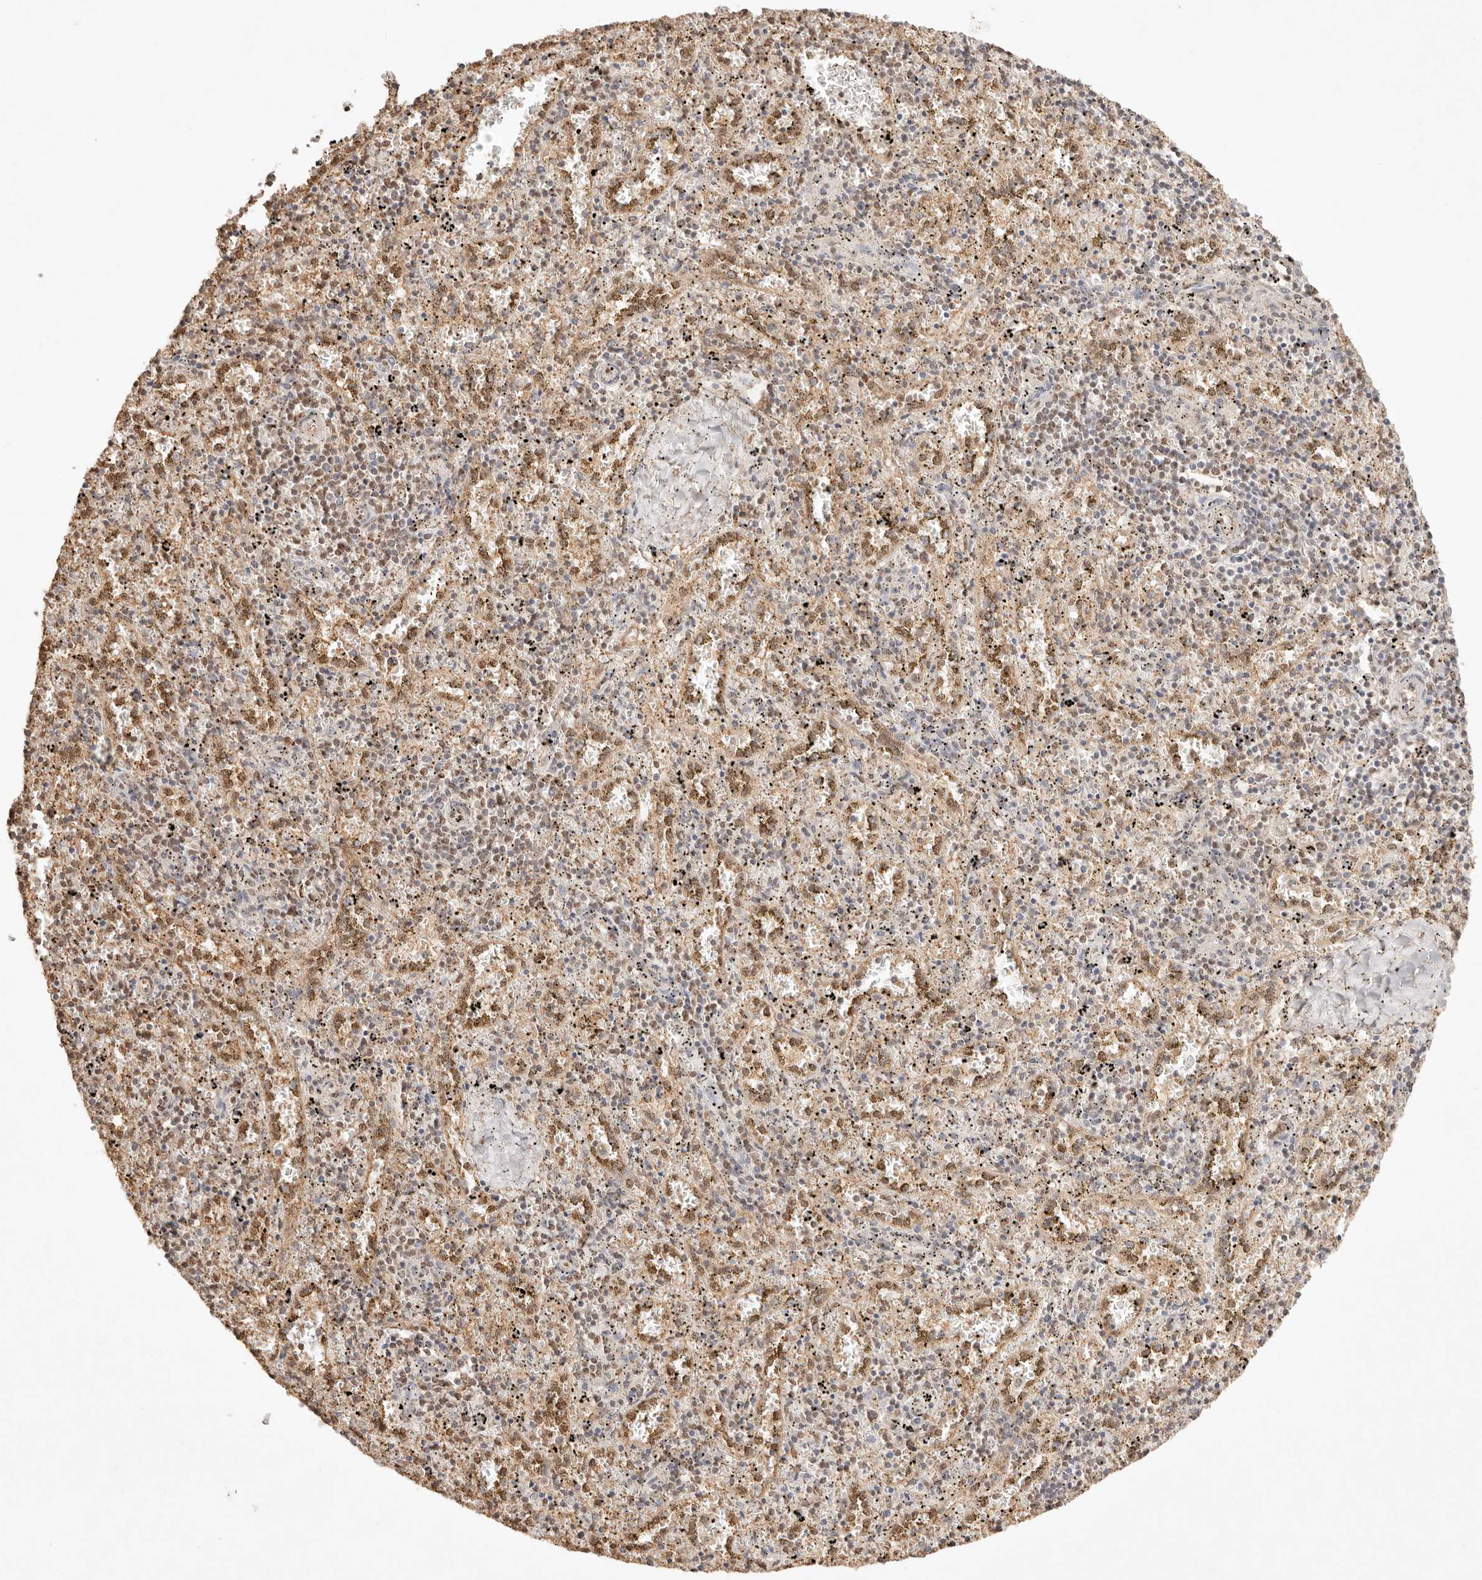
{"staining": {"intensity": "moderate", "quantity": "<25%", "location": "cytoplasmic/membranous"}, "tissue": "spleen", "cell_type": "Cells in red pulp", "image_type": "normal", "snomed": [{"axis": "morphology", "description": "Normal tissue, NOS"}, {"axis": "topography", "description": "Spleen"}], "caption": "High-power microscopy captured an immunohistochemistry (IHC) micrograph of benign spleen, revealing moderate cytoplasmic/membranous expression in about <25% of cells in red pulp.", "gene": "IL1R2", "patient": {"sex": "male", "age": 11}}